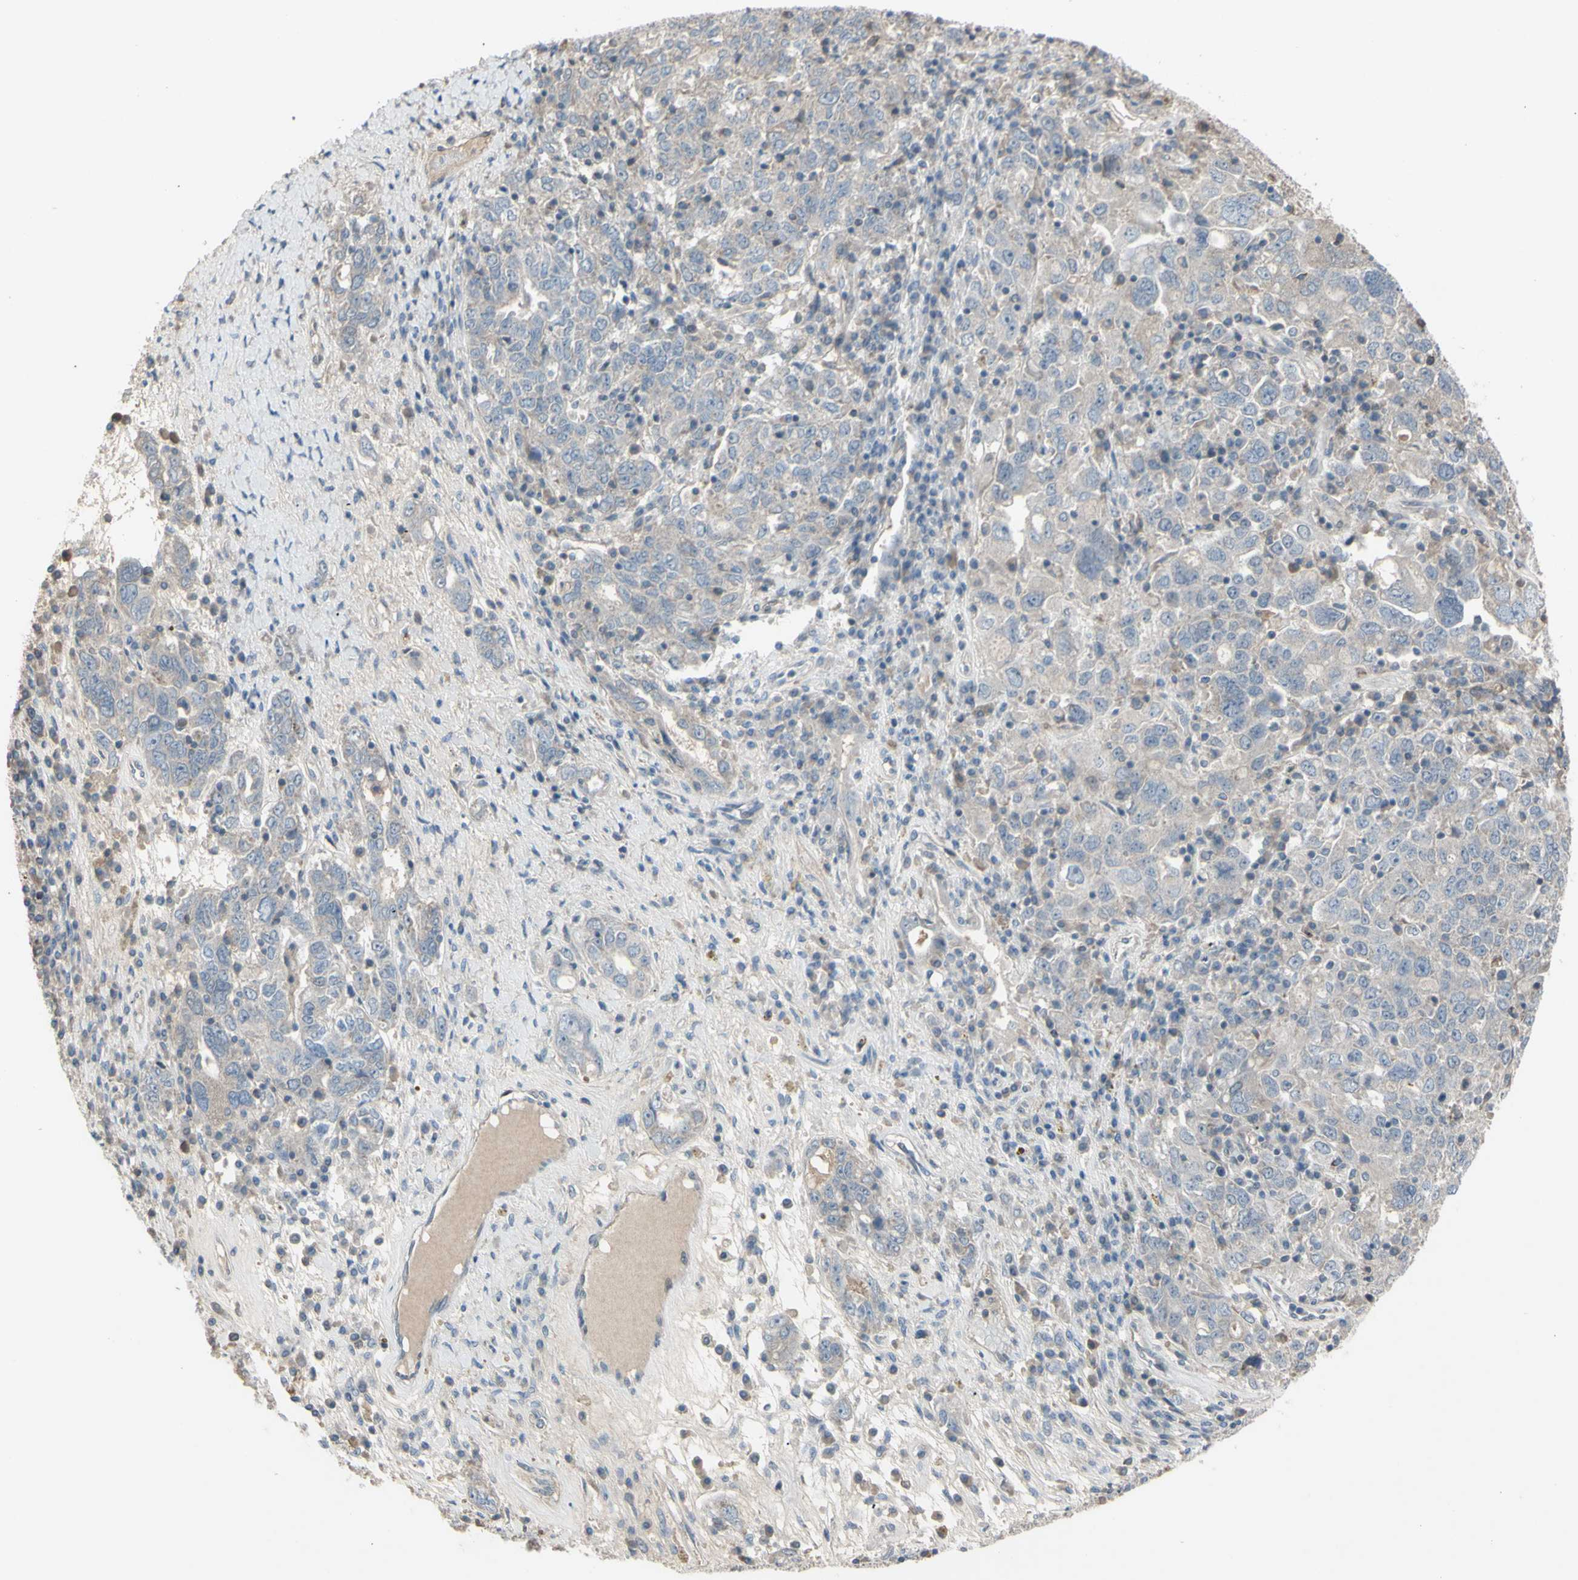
{"staining": {"intensity": "weak", "quantity": "25%-75%", "location": "cytoplasmic/membranous"}, "tissue": "ovarian cancer", "cell_type": "Tumor cells", "image_type": "cancer", "snomed": [{"axis": "morphology", "description": "Carcinoma, endometroid"}, {"axis": "topography", "description": "Ovary"}], "caption": "A photomicrograph of human ovarian cancer (endometroid carcinoma) stained for a protein shows weak cytoplasmic/membranous brown staining in tumor cells.", "gene": "PIAS4", "patient": {"sex": "female", "age": 62}}